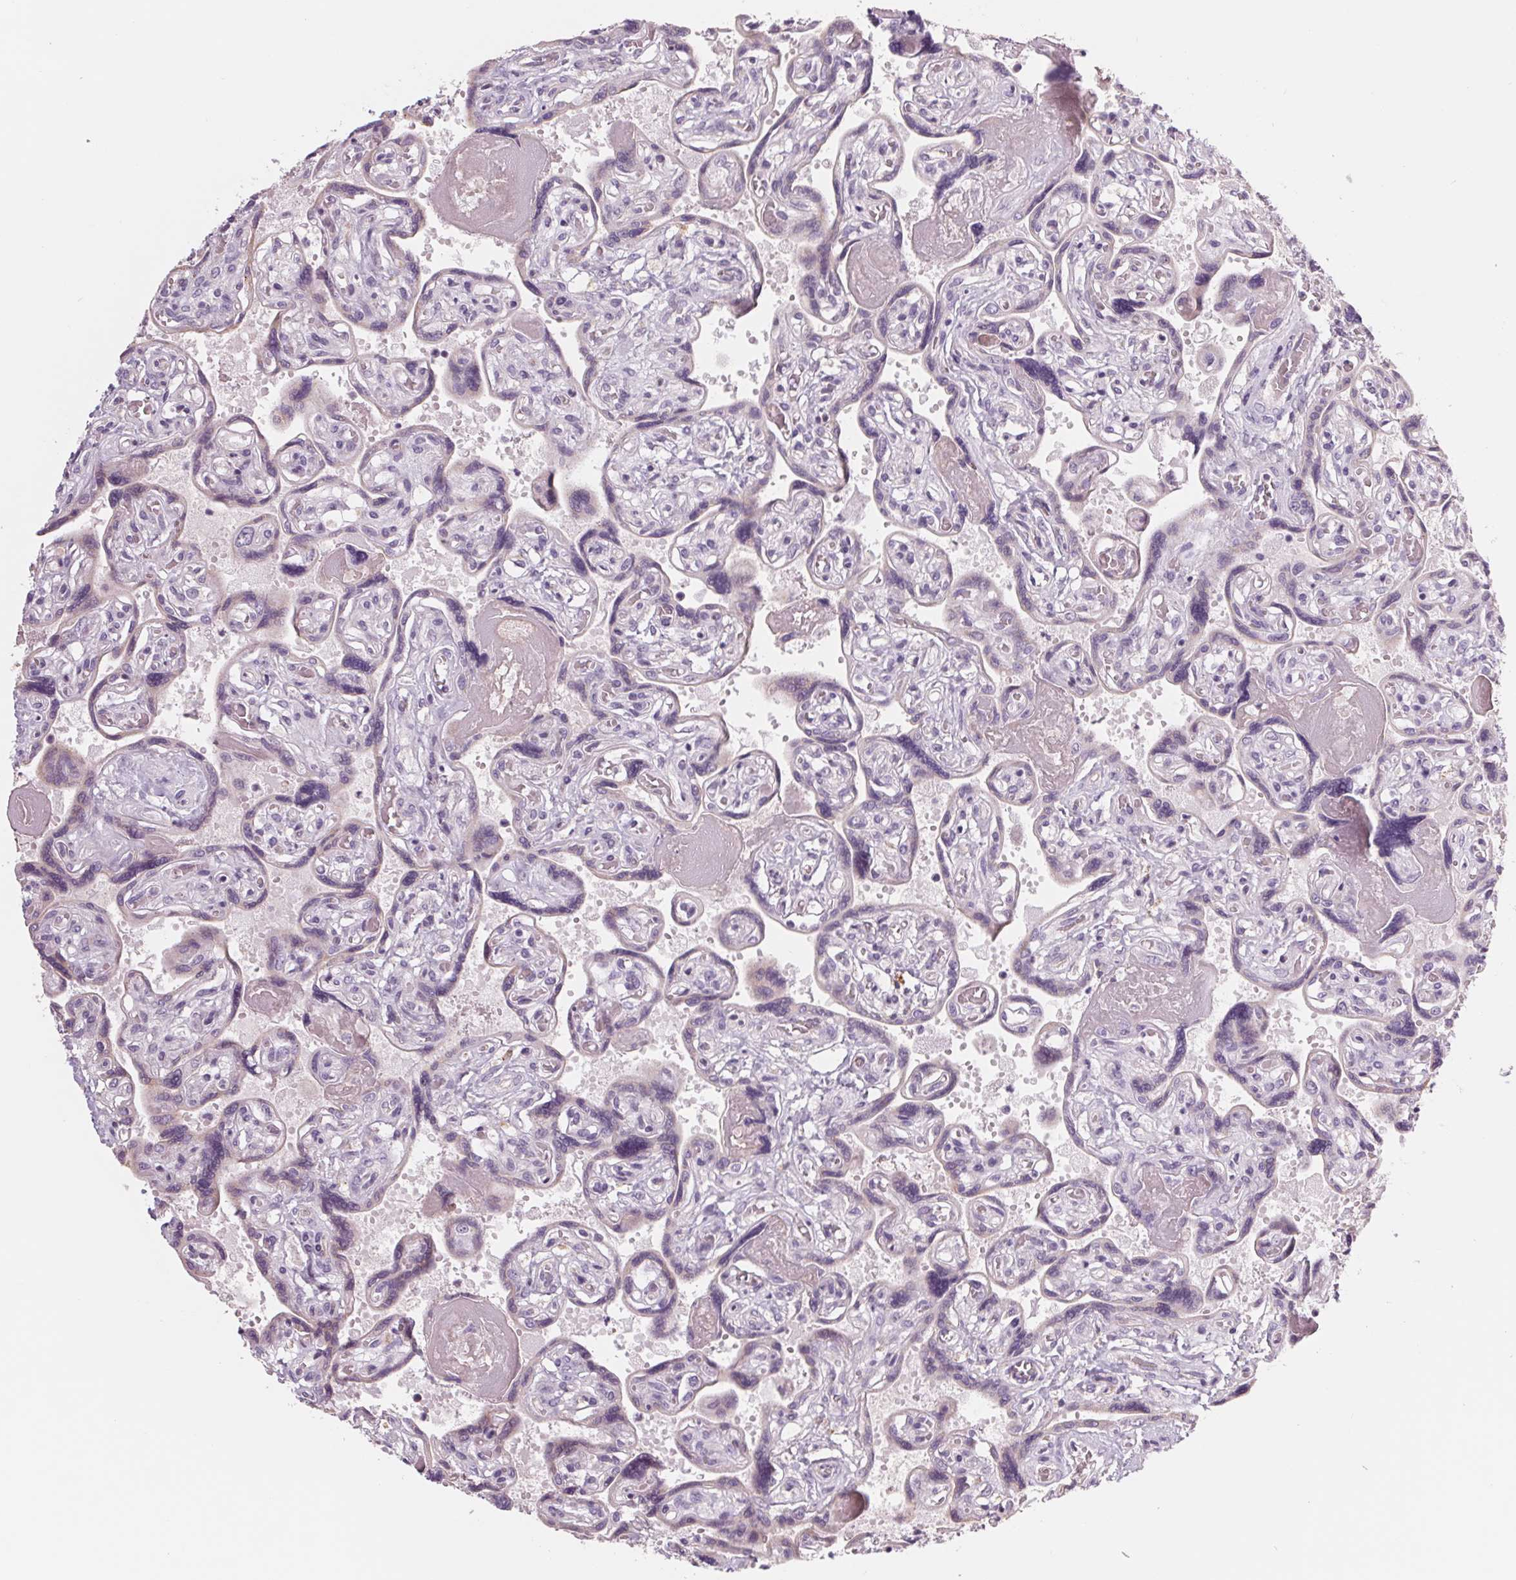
{"staining": {"intensity": "negative", "quantity": "none", "location": "none"}, "tissue": "placenta", "cell_type": "Decidual cells", "image_type": "normal", "snomed": [{"axis": "morphology", "description": "Normal tissue, NOS"}, {"axis": "topography", "description": "Placenta"}], "caption": "Immunohistochemical staining of unremarkable placenta exhibits no significant expression in decidual cells. (DAB immunohistochemistry (IHC), high magnification).", "gene": "SAMD5", "patient": {"sex": "female", "age": 32}}